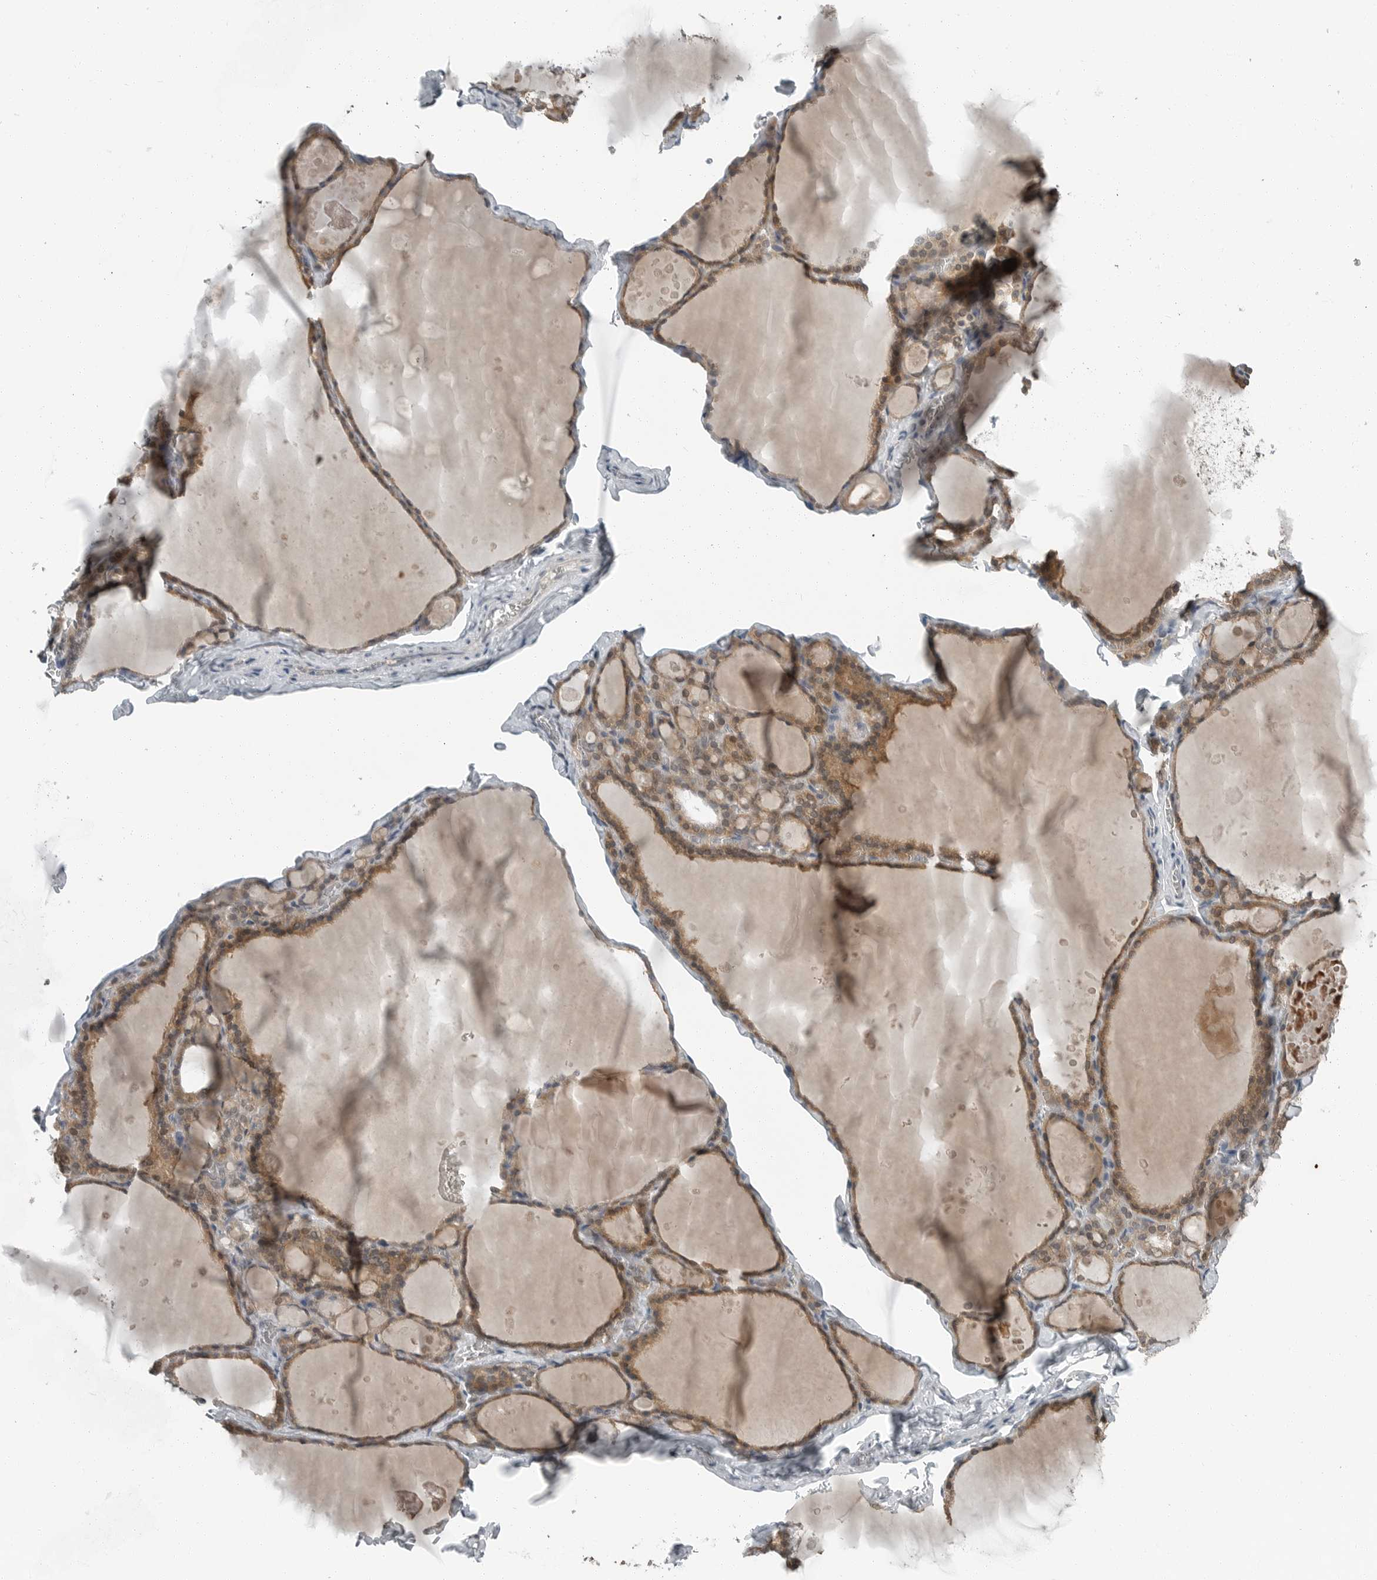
{"staining": {"intensity": "moderate", "quantity": ">75%", "location": "cytoplasmic/membranous,nuclear"}, "tissue": "thyroid gland", "cell_type": "Glandular cells", "image_type": "normal", "snomed": [{"axis": "morphology", "description": "Normal tissue, NOS"}, {"axis": "topography", "description": "Thyroid gland"}], "caption": "Immunohistochemical staining of unremarkable human thyroid gland exhibits moderate cytoplasmic/membranous,nuclear protein expression in about >75% of glandular cells.", "gene": "ENSG00000286112", "patient": {"sex": "male", "age": 56}}